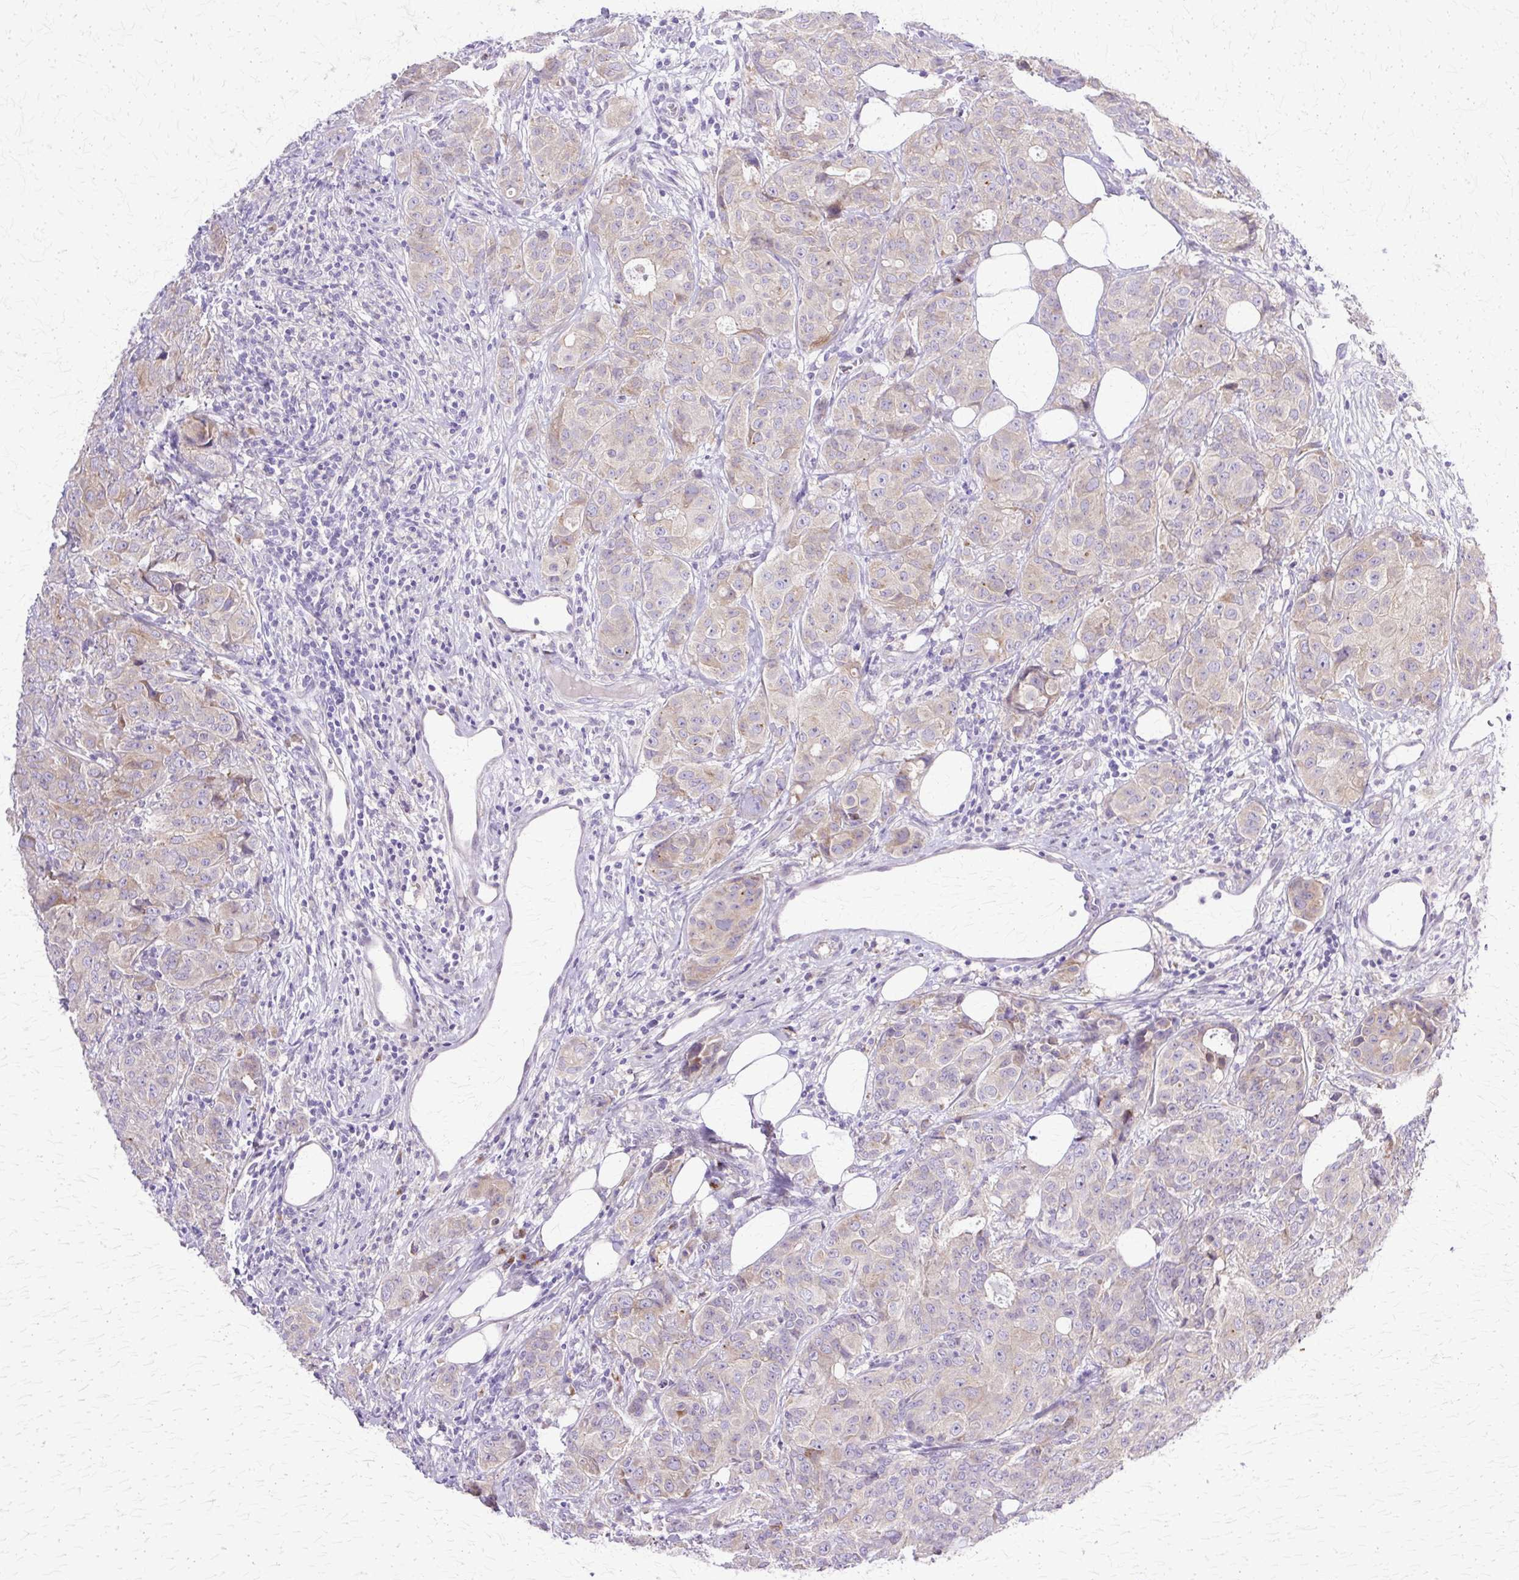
{"staining": {"intensity": "weak", "quantity": "<25%", "location": "cytoplasmic/membranous"}, "tissue": "breast cancer", "cell_type": "Tumor cells", "image_type": "cancer", "snomed": [{"axis": "morphology", "description": "Duct carcinoma"}, {"axis": "topography", "description": "Breast"}], "caption": "DAB (3,3'-diaminobenzidine) immunohistochemical staining of intraductal carcinoma (breast) reveals no significant expression in tumor cells.", "gene": "TBC1D3G", "patient": {"sex": "female", "age": 43}}